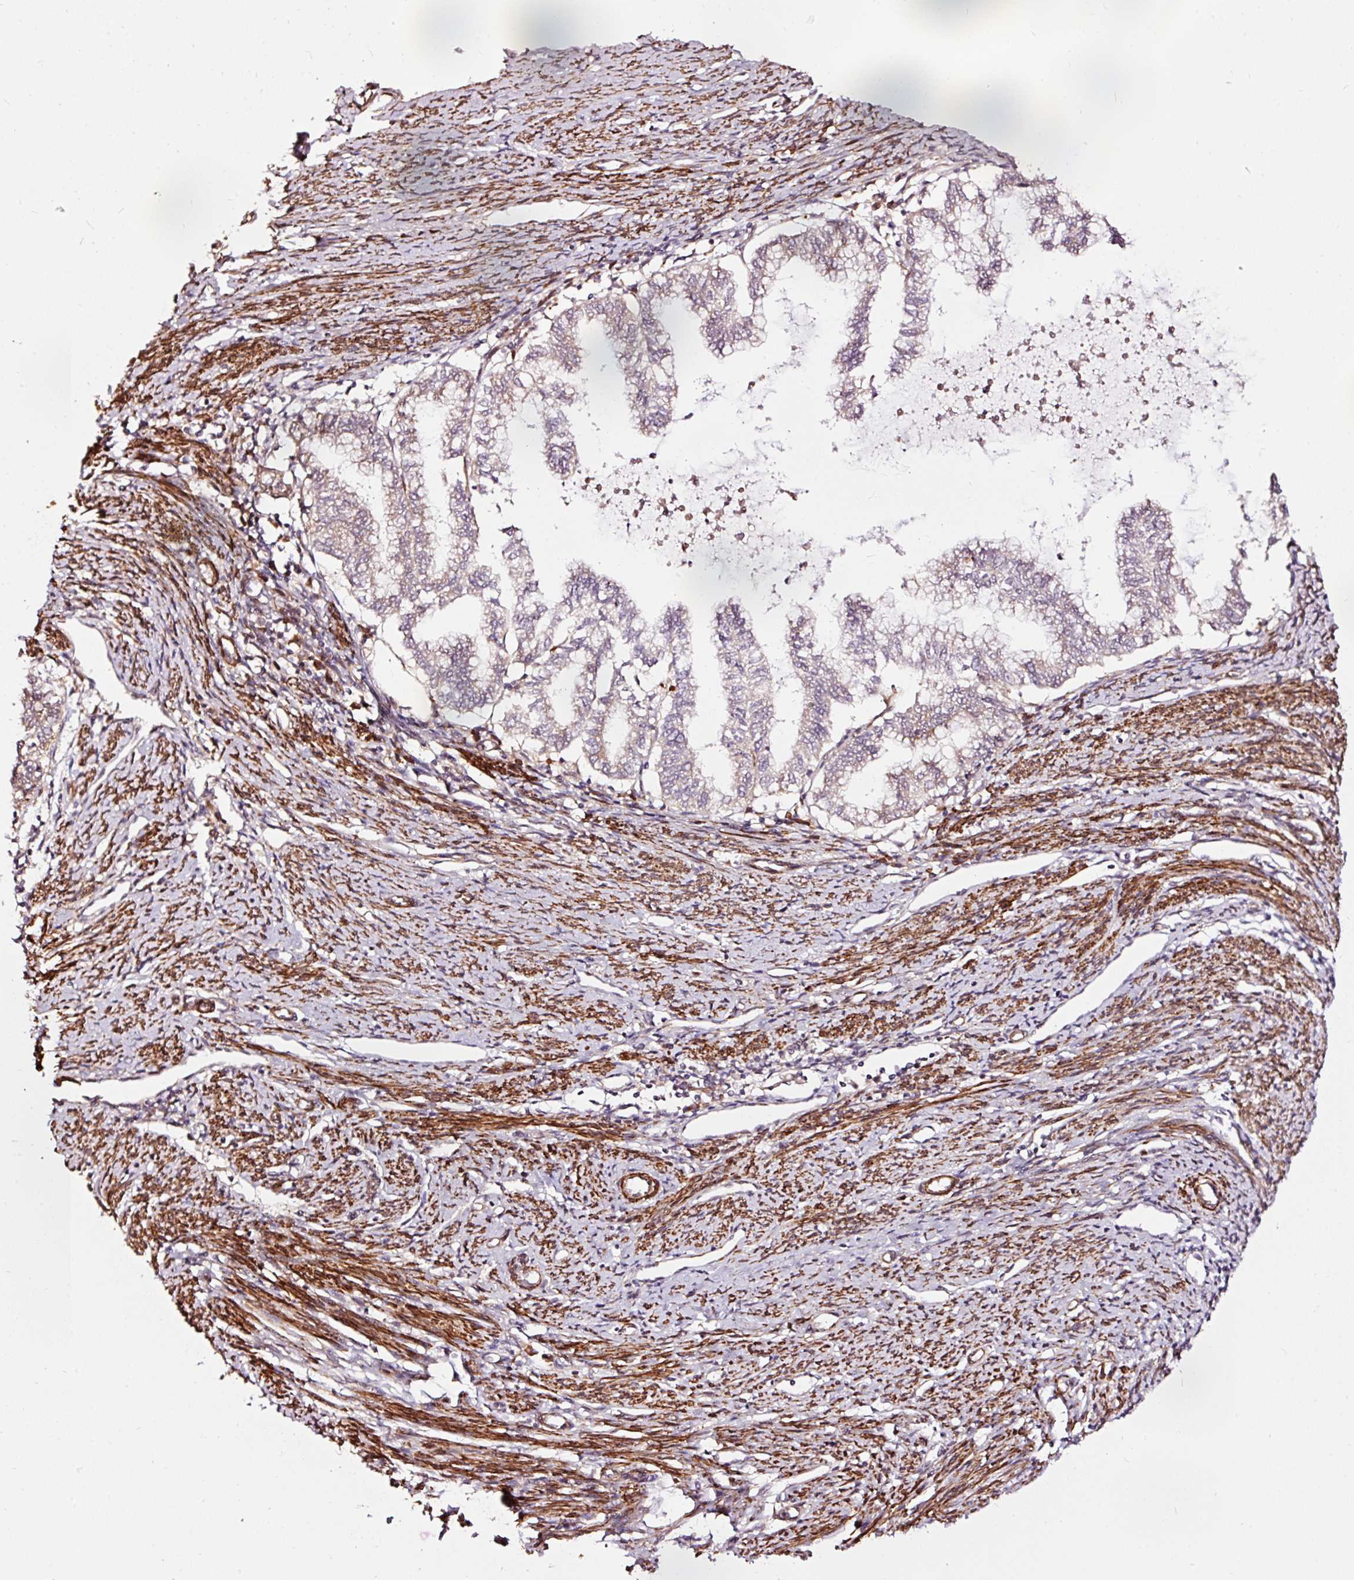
{"staining": {"intensity": "weak", "quantity": "<25%", "location": "nuclear"}, "tissue": "endometrial cancer", "cell_type": "Tumor cells", "image_type": "cancer", "snomed": [{"axis": "morphology", "description": "Adenocarcinoma, NOS"}, {"axis": "topography", "description": "Endometrium"}], "caption": "A histopathology image of human endometrial cancer (adenocarcinoma) is negative for staining in tumor cells.", "gene": "TPM1", "patient": {"sex": "female", "age": 79}}